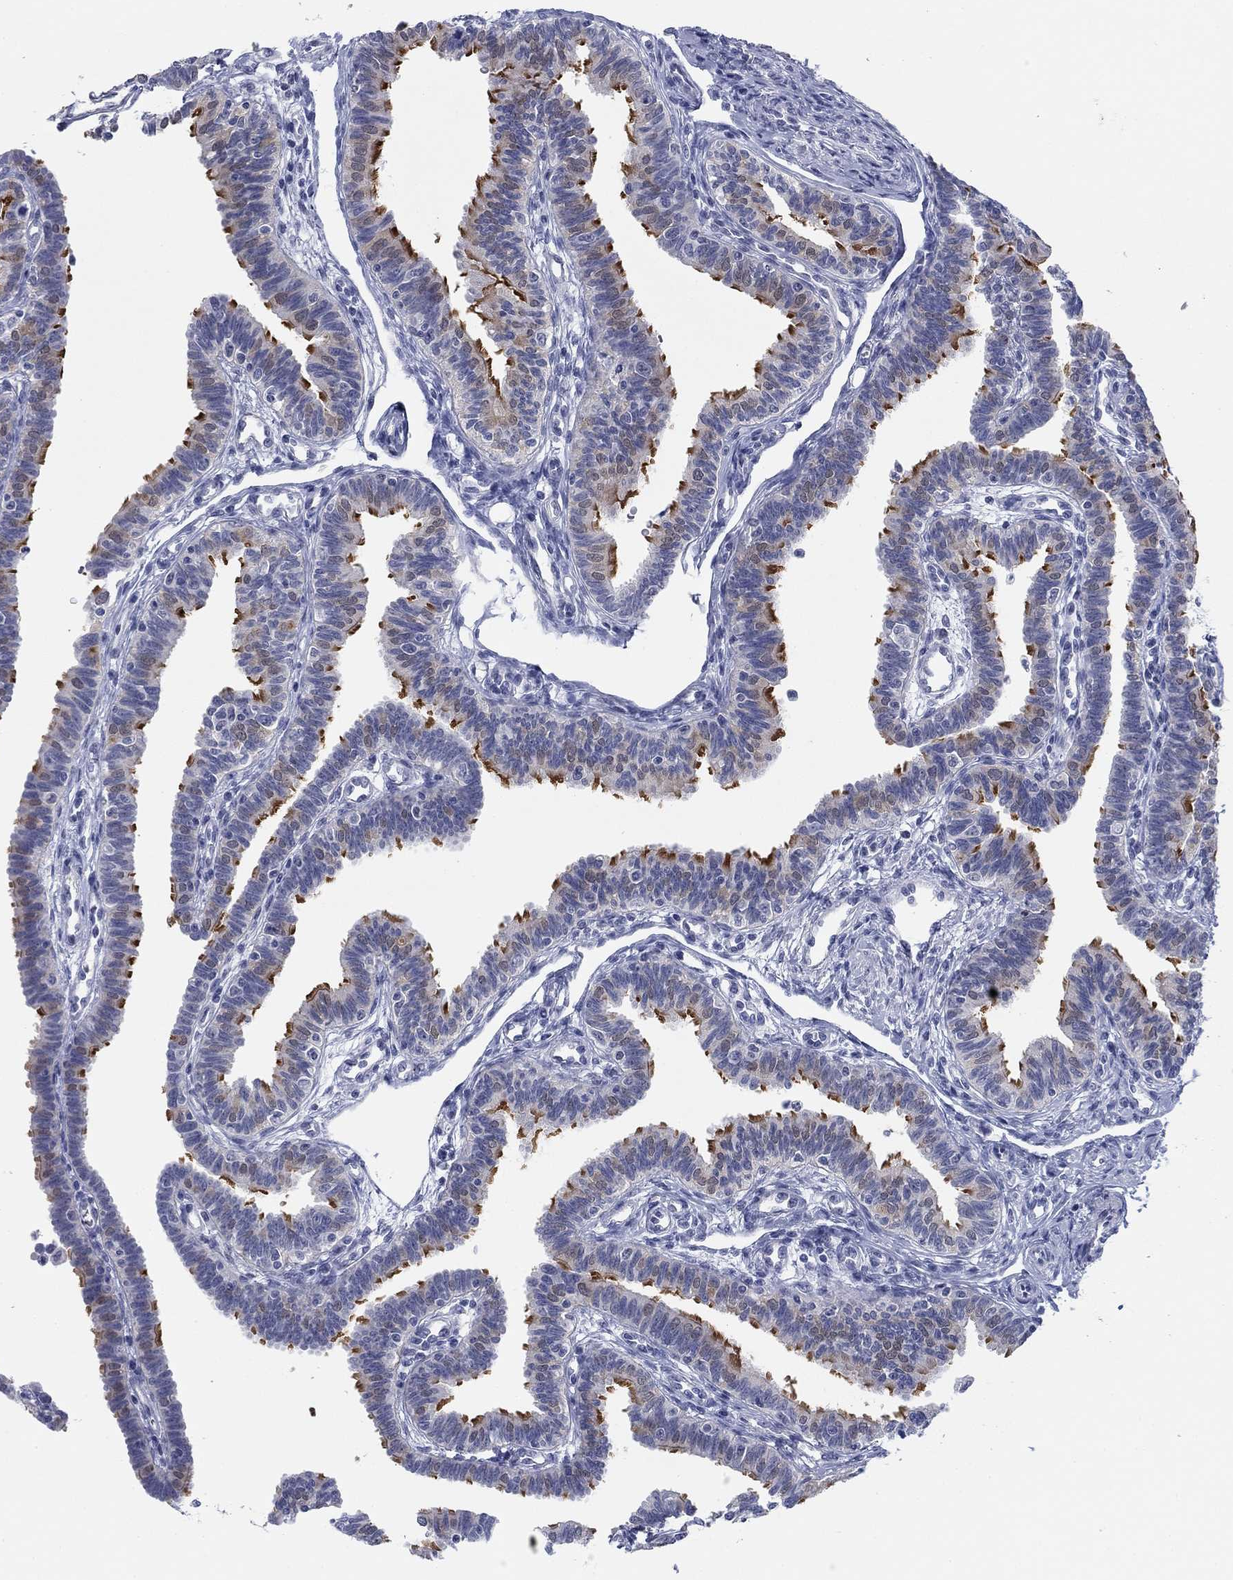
{"staining": {"intensity": "strong", "quantity": "<25%", "location": "cytoplasmic/membranous"}, "tissue": "fallopian tube", "cell_type": "Glandular cells", "image_type": "normal", "snomed": [{"axis": "morphology", "description": "Normal tissue, NOS"}, {"axis": "topography", "description": "Fallopian tube"}], "caption": "Normal fallopian tube displays strong cytoplasmic/membranous positivity in approximately <25% of glandular cells Using DAB (brown) and hematoxylin (blue) stains, captured at high magnification using brightfield microscopy..", "gene": "DNAL1", "patient": {"sex": "female", "age": 36}}